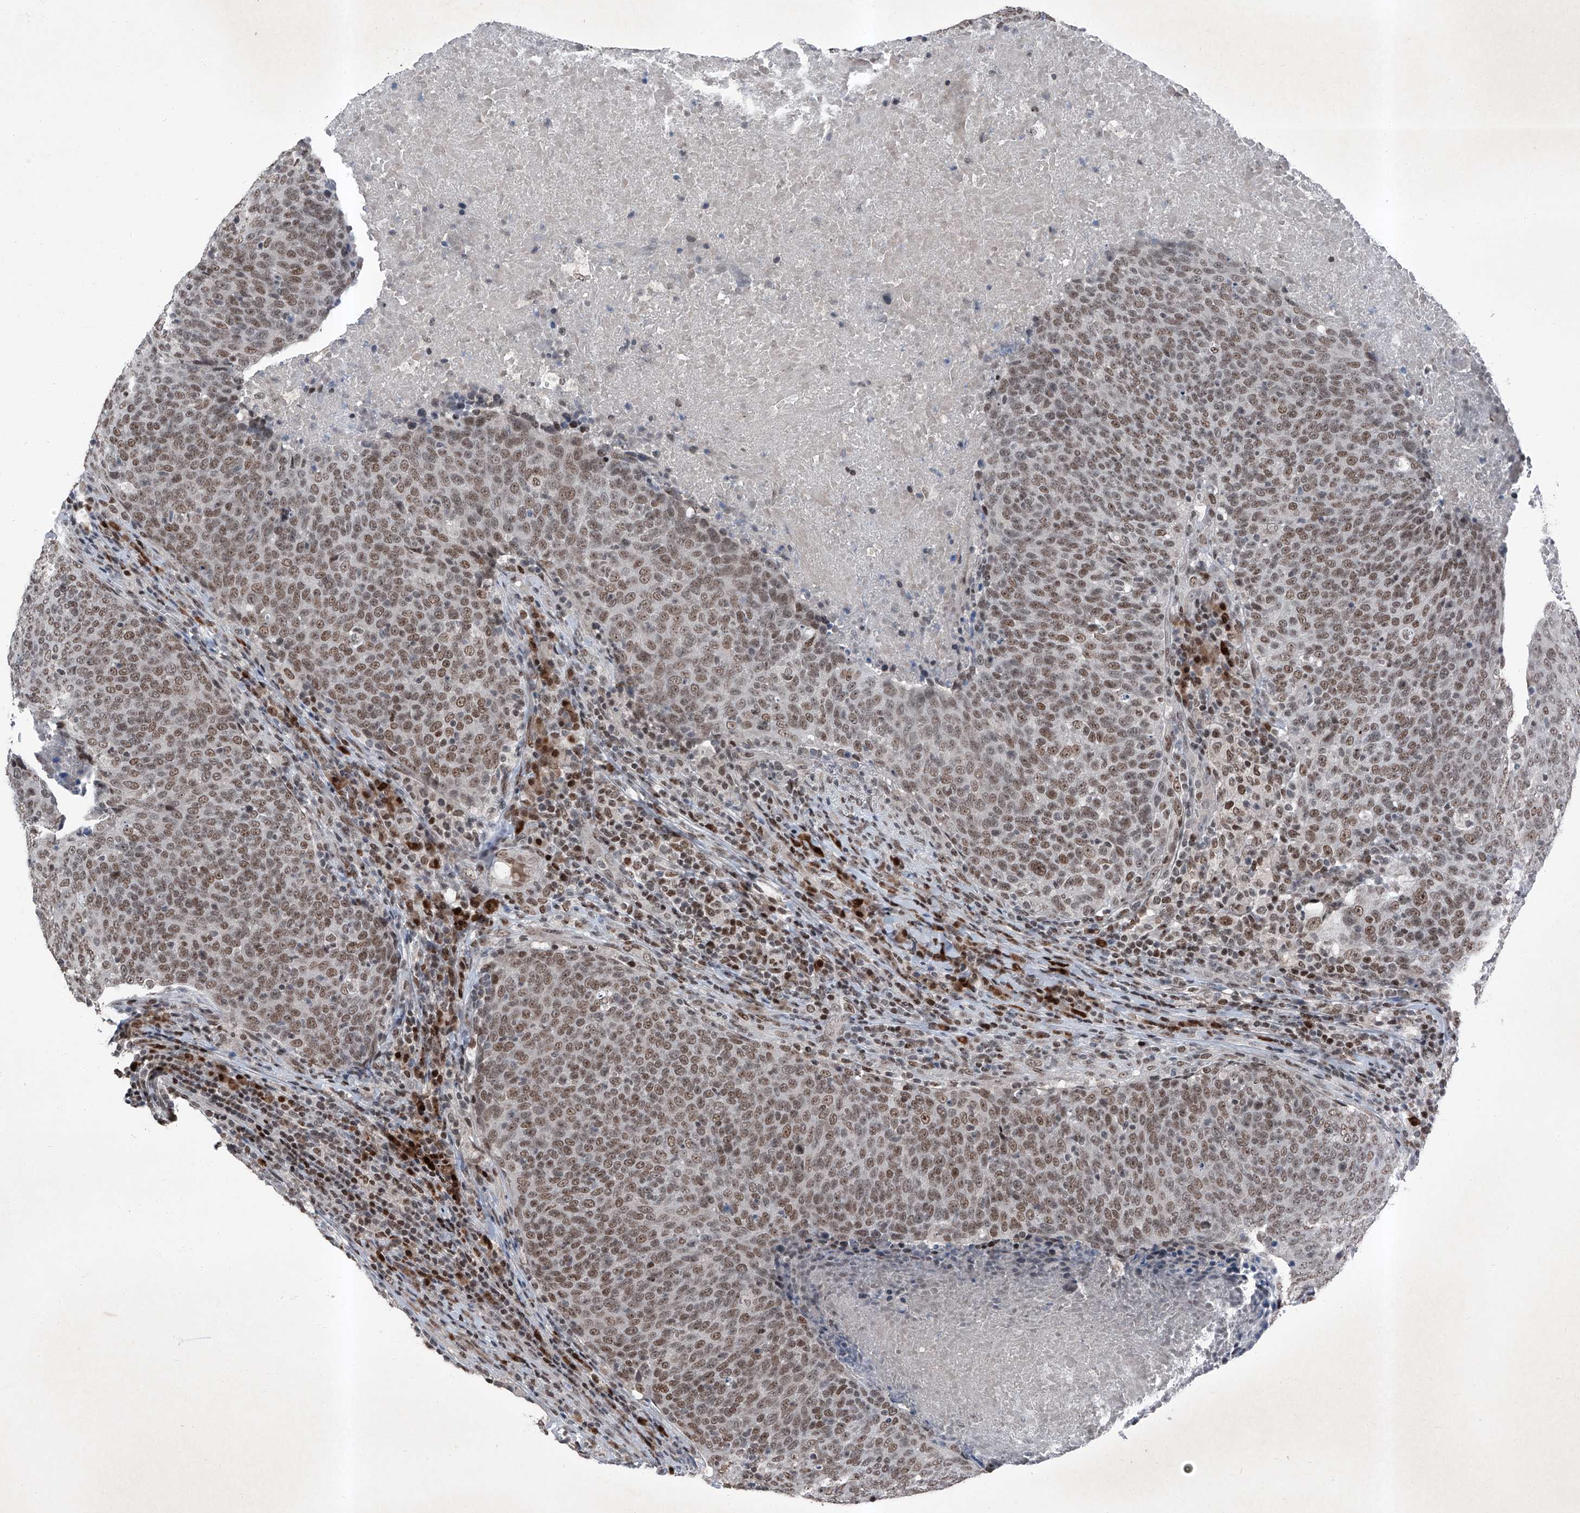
{"staining": {"intensity": "moderate", "quantity": ">75%", "location": "nuclear"}, "tissue": "head and neck cancer", "cell_type": "Tumor cells", "image_type": "cancer", "snomed": [{"axis": "morphology", "description": "Squamous cell carcinoma, NOS"}, {"axis": "morphology", "description": "Squamous cell carcinoma, metastatic, NOS"}, {"axis": "topography", "description": "Lymph node"}, {"axis": "topography", "description": "Head-Neck"}], "caption": "The immunohistochemical stain shows moderate nuclear staining in tumor cells of head and neck metastatic squamous cell carcinoma tissue.", "gene": "BMI1", "patient": {"sex": "male", "age": 62}}